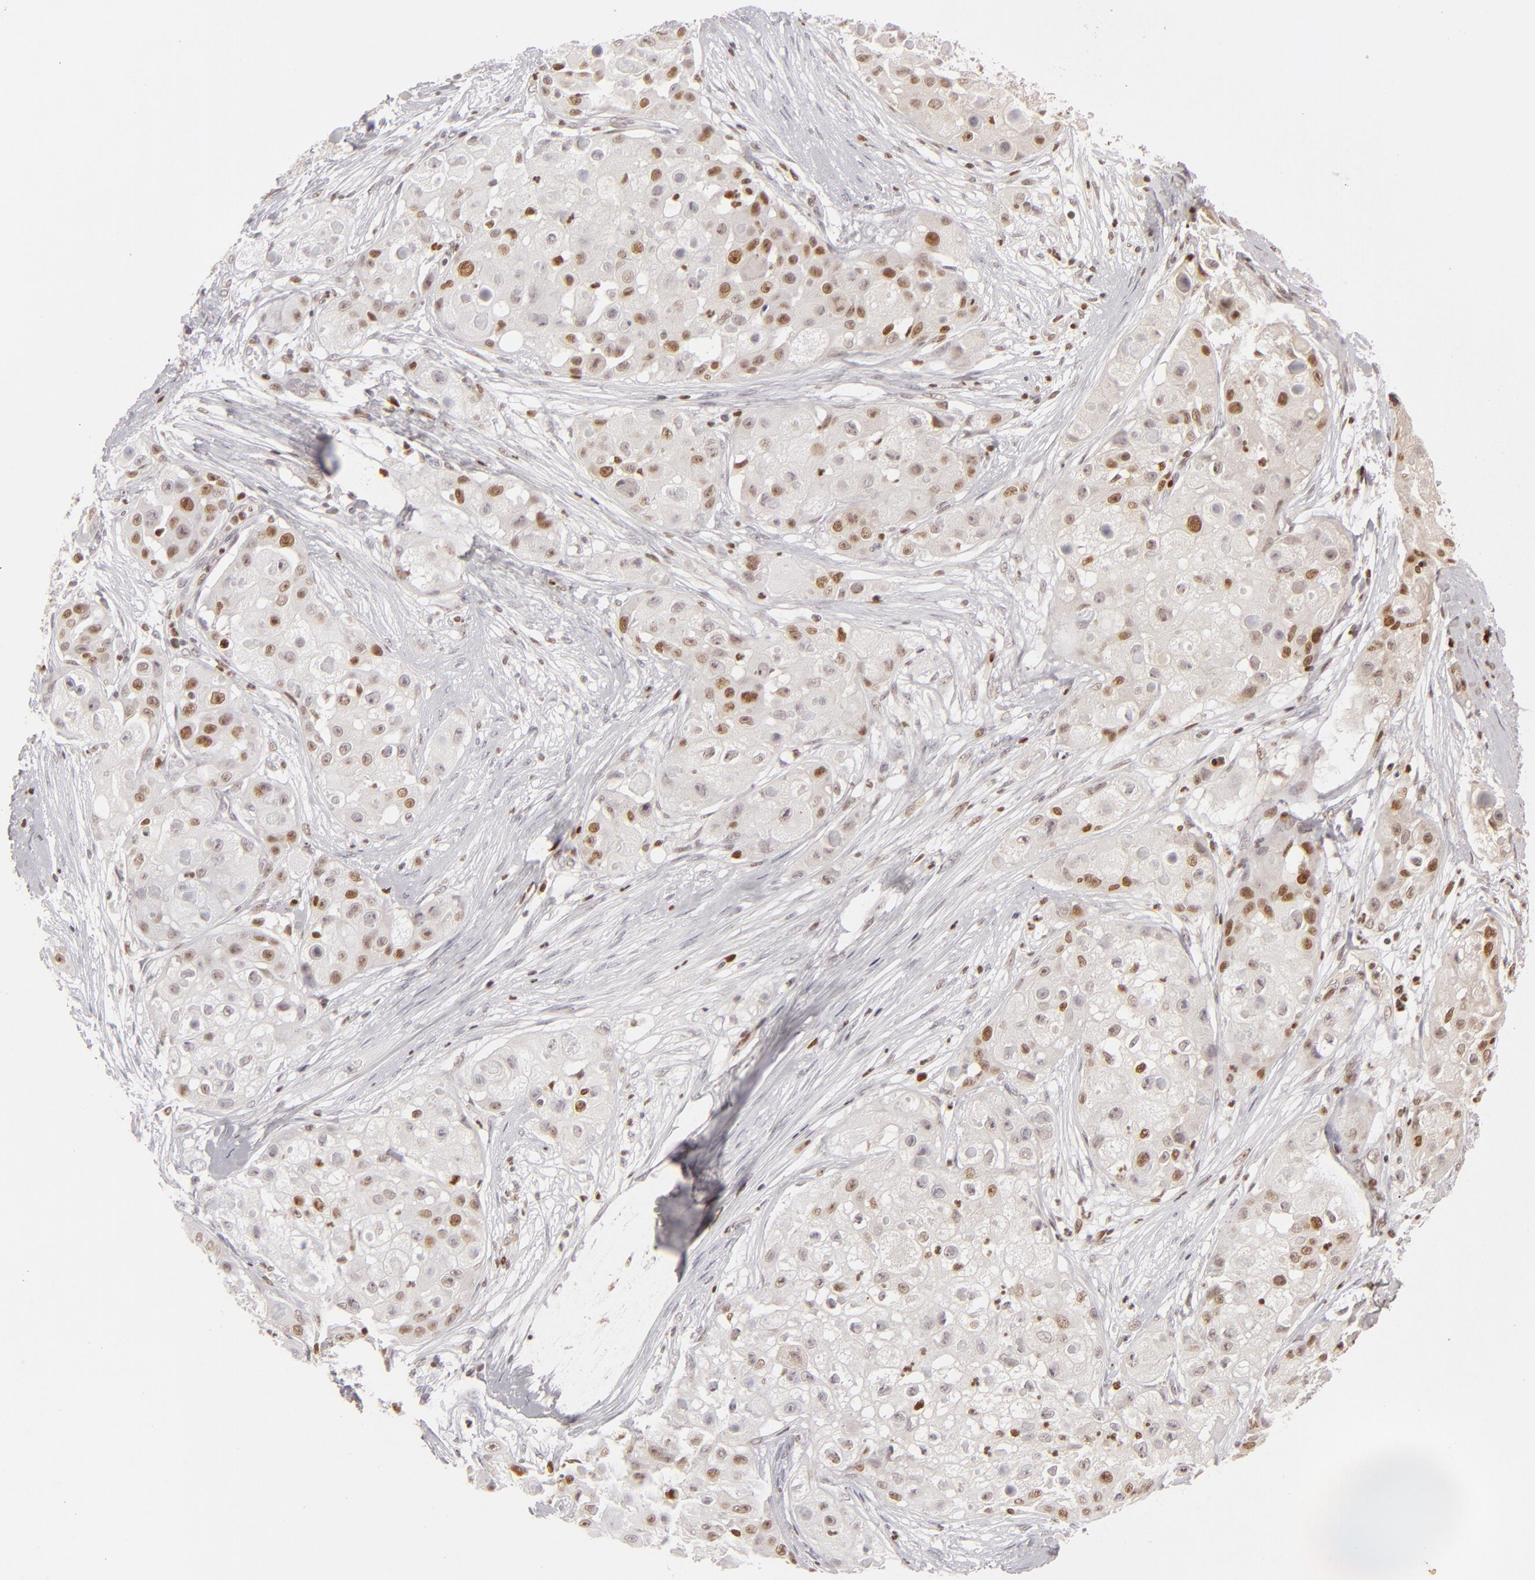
{"staining": {"intensity": "strong", "quantity": "25%-75%", "location": "nuclear"}, "tissue": "skin cancer", "cell_type": "Tumor cells", "image_type": "cancer", "snomed": [{"axis": "morphology", "description": "Squamous cell carcinoma, NOS"}, {"axis": "topography", "description": "Skin"}], "caption": "Protein analysis of skin cancer tissue displays strong nuclear expression in about 25%-75% of tumor cells. The protein is shown in brown color, while the nuclei are stained blue.", "gene": "FEN1", "patient": {"sex": "female", "age": 57}}